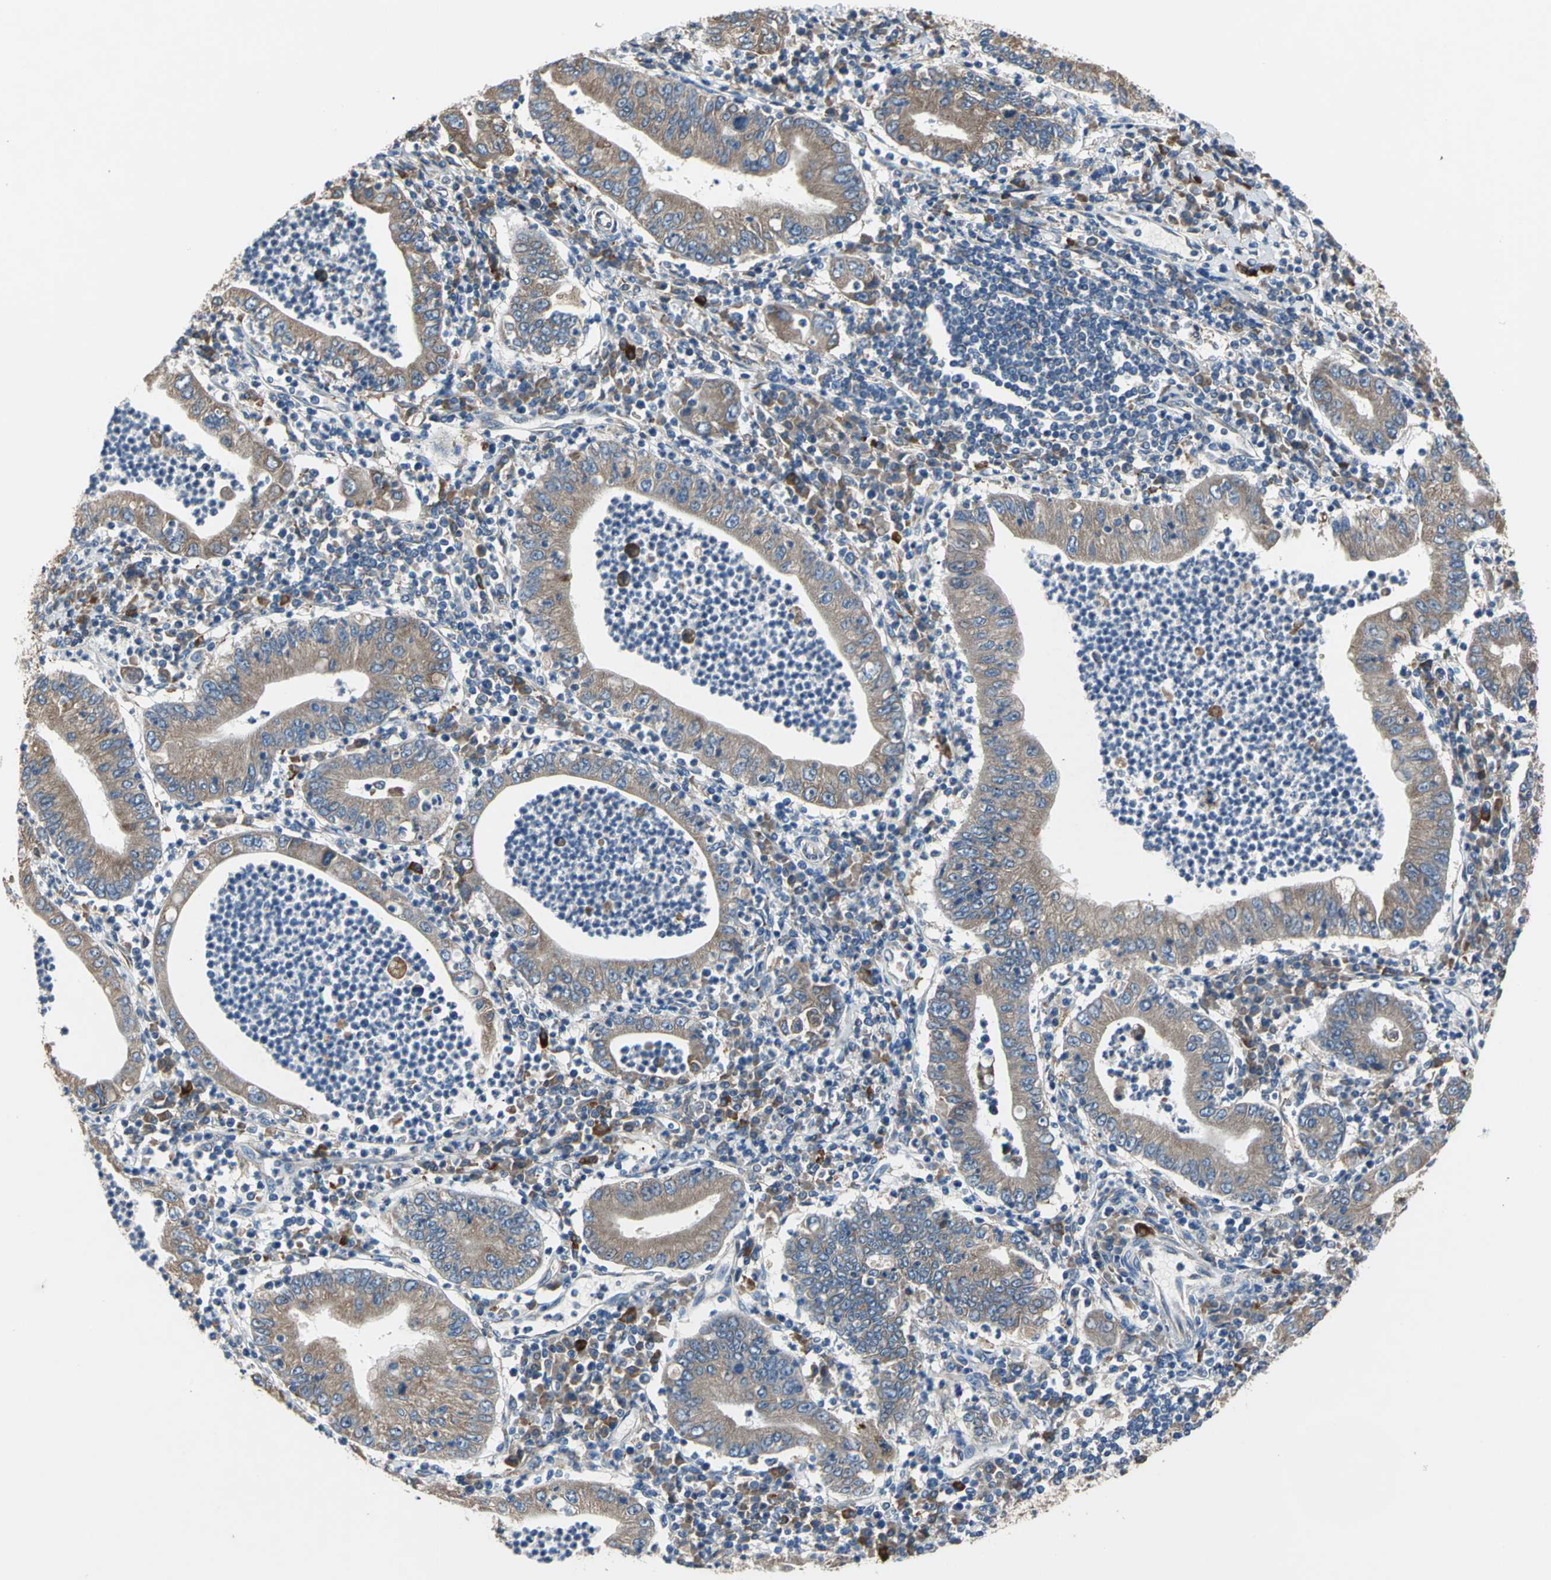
{"staining": {"intensity": "moderate", "quantity": ">75%", "location": "cytoplasmic/membranous"}, "tissue": "stomach cancer", "cell_type": "Tumor cells", "image_type": "cancer", "snomed": [{"axis": "morphology", "description": "Normal tissue, NOS"}, {"axis": "morphology", "description": "Adenocarcinoma, NOS"}, {"axis": "topography", "description": "Esophagus"}, {"axis": "topography", "description": "Stomach, upper"}, {"axis": "topography", "description": "Peripheral nerve tissue"}], "caption": "Immunohistochemical staining of human stomach cancer demonstrates medium levels of moderate cytoplasmic/membranous protein expression in about >75% of tumor cells.", "gene": "HEPH", "patient": {"sex": "male", "age": 62}}